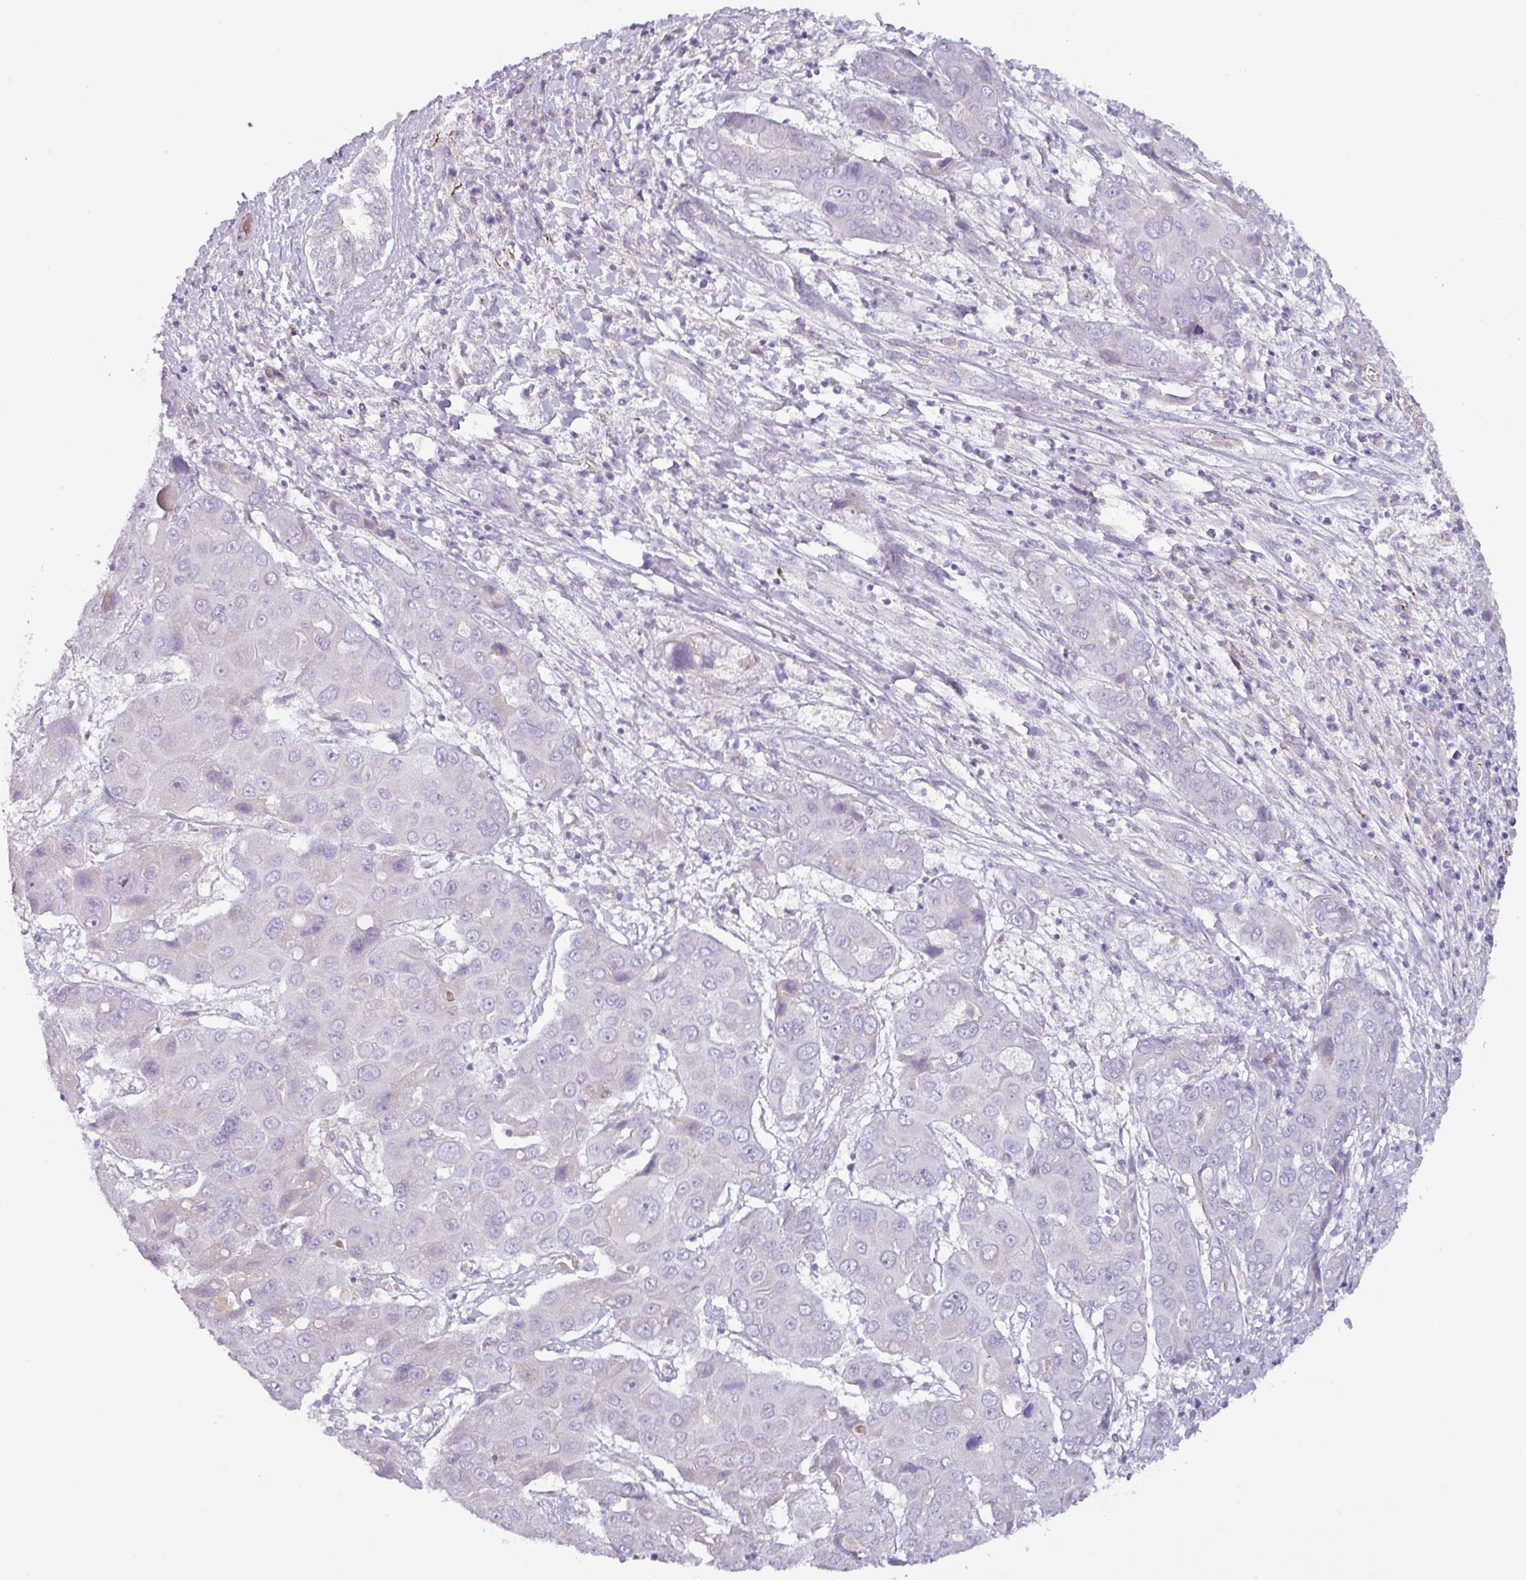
{"staining": {"intensity": "negative", "quantity": "none", "location": "none"}, "tissue": "liver cancer", "cell_type": "Tumor cells", "image_type": "cancer", "snomed": [{"axis": "morphology", "description": "Cholangiocarcinoma"}, {"axis": "topography", "description": "Liver"}], "caption": "This photomicrograph is of cholangiocarcinoma (liver) stained with IHC to label a protein in brown with the nuclei are counter-stained blue. There is no expression in tumor cells.", "gene": "RGS16", "patient": {"sex": "male", "age": 67}}